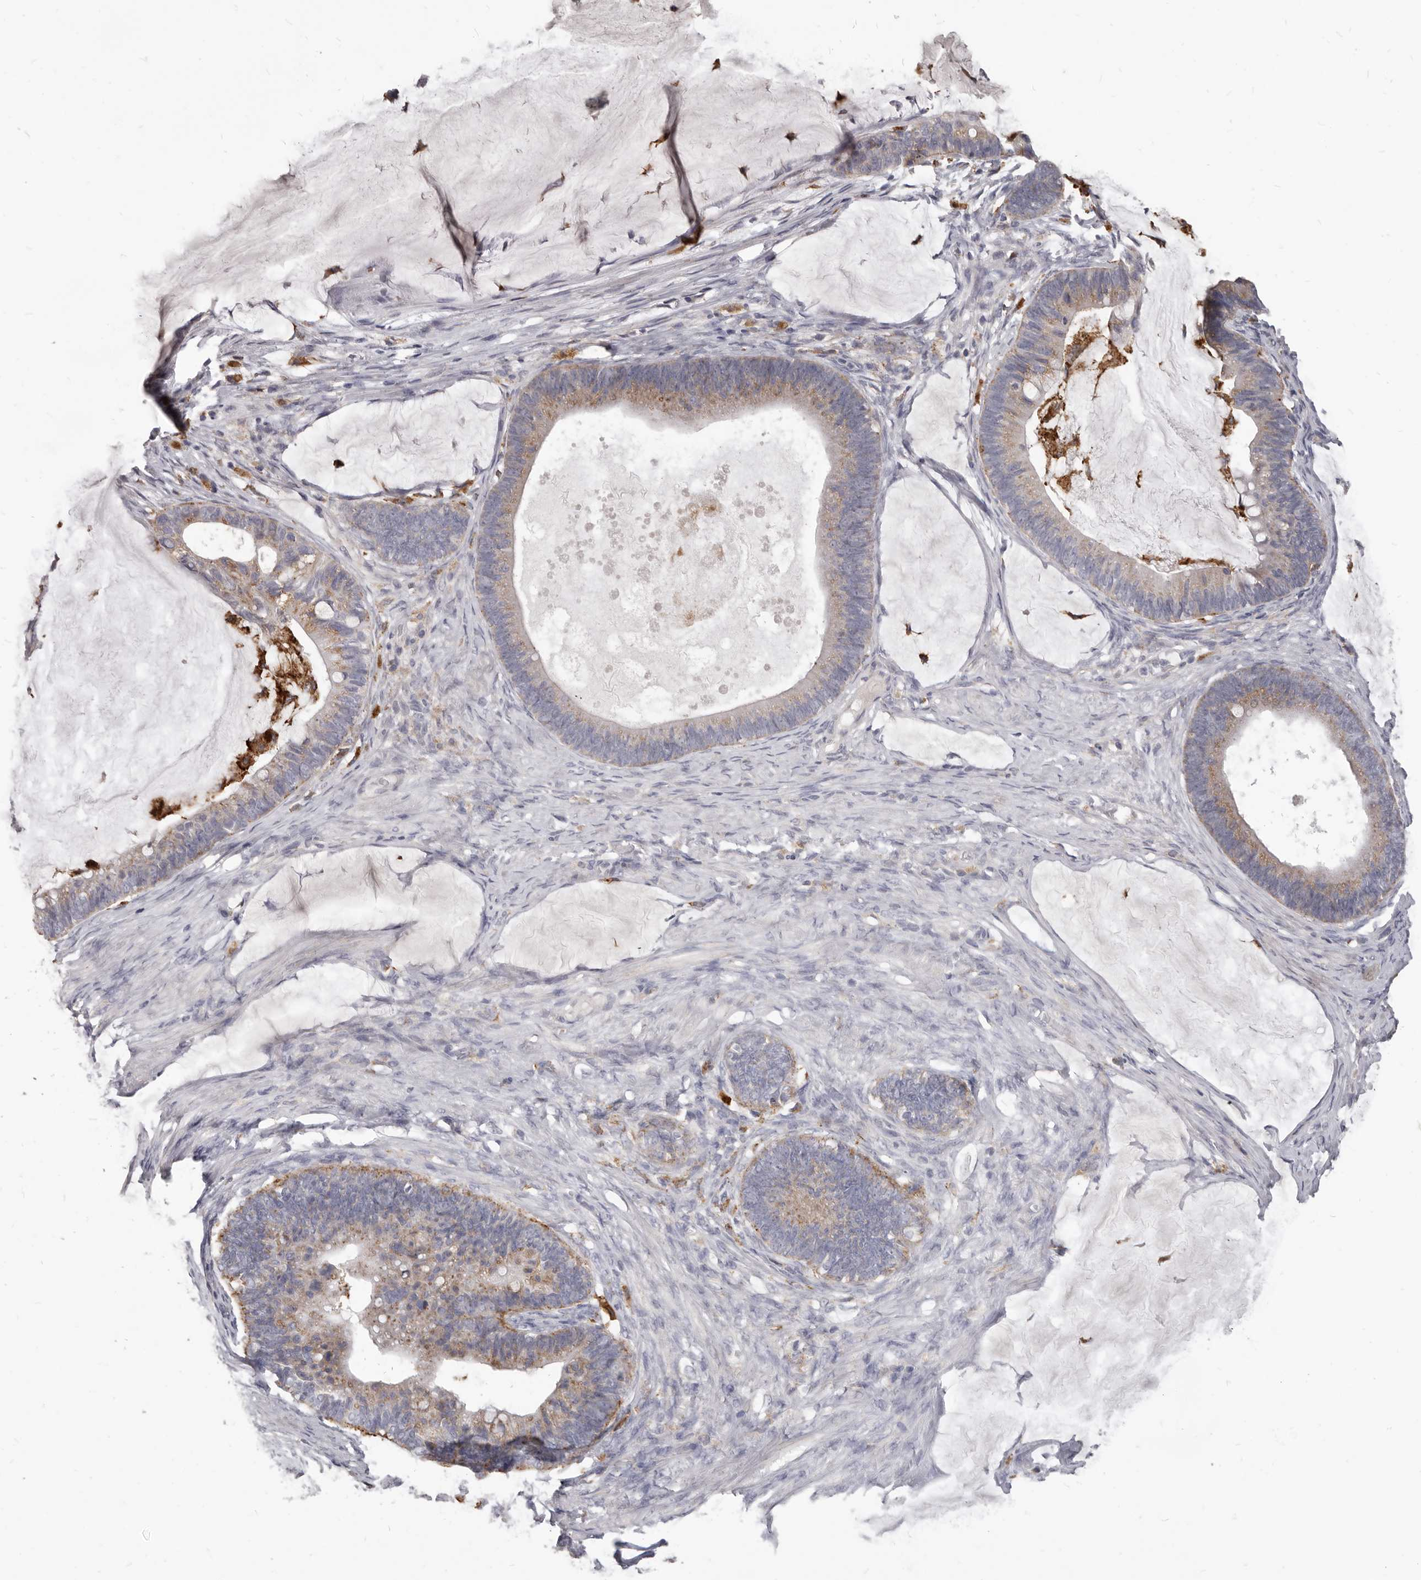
{"staining": {"intensity": "weak", "quantity": ">75%", "location": "cytoplasmic/membranous"}, "tissue": "ovarian cancer", "cell_type": "Tumor cells", "image_type": "cancer", "snomed": [{"axis": "morphology", "description": "Cystadenocarcinoma, mucinous, NOS"}, {"axis": "topography", "description": "Ovary"}], "caption": "The immunohistochemical stain labels weak cytoplasmic/membranous staining in tumor cells of mucinous cystadenocarcinoma (ovarian) tissue.", "gene": "PI4K2A", "patient": {"sex": "female", "age": 61}}